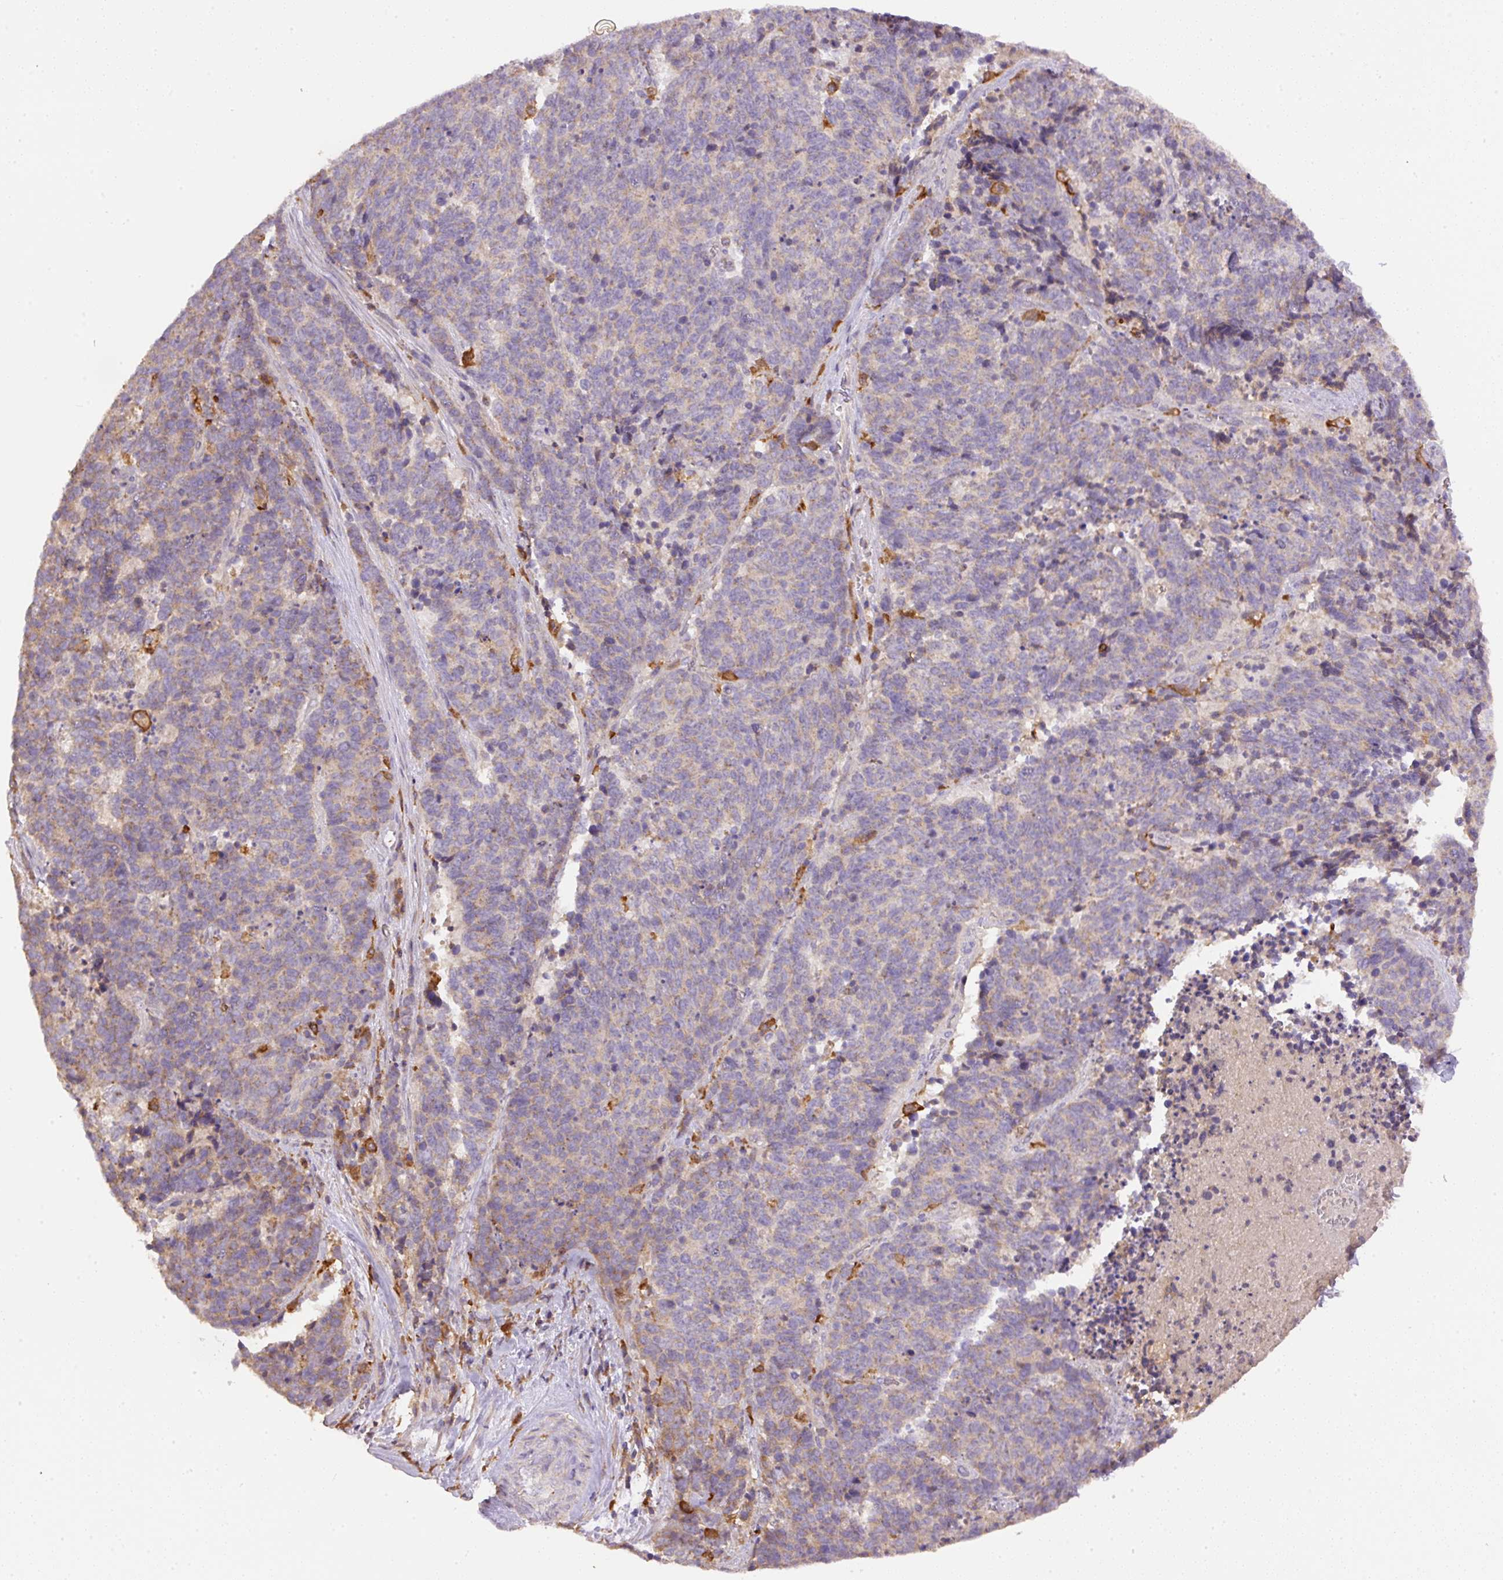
{"staining": {"intensity": "negative", "quantity": "none", "location": "none"}, "tissue": "cervical cancer", "cell_type": "Tumor cells", "image_type": "cancer", "snomed": [{"axis": "morphology", "description": "Squamous cell carcinoma, NOS"}, {"axis": "topography", "description": "Cervix"}], "caption": "Immunohistochemical staining of cervical cancer displays no significant positivity in tumor cells.", "gene": "DAPK1", "patient": {"sex": "female", "age": 29}}